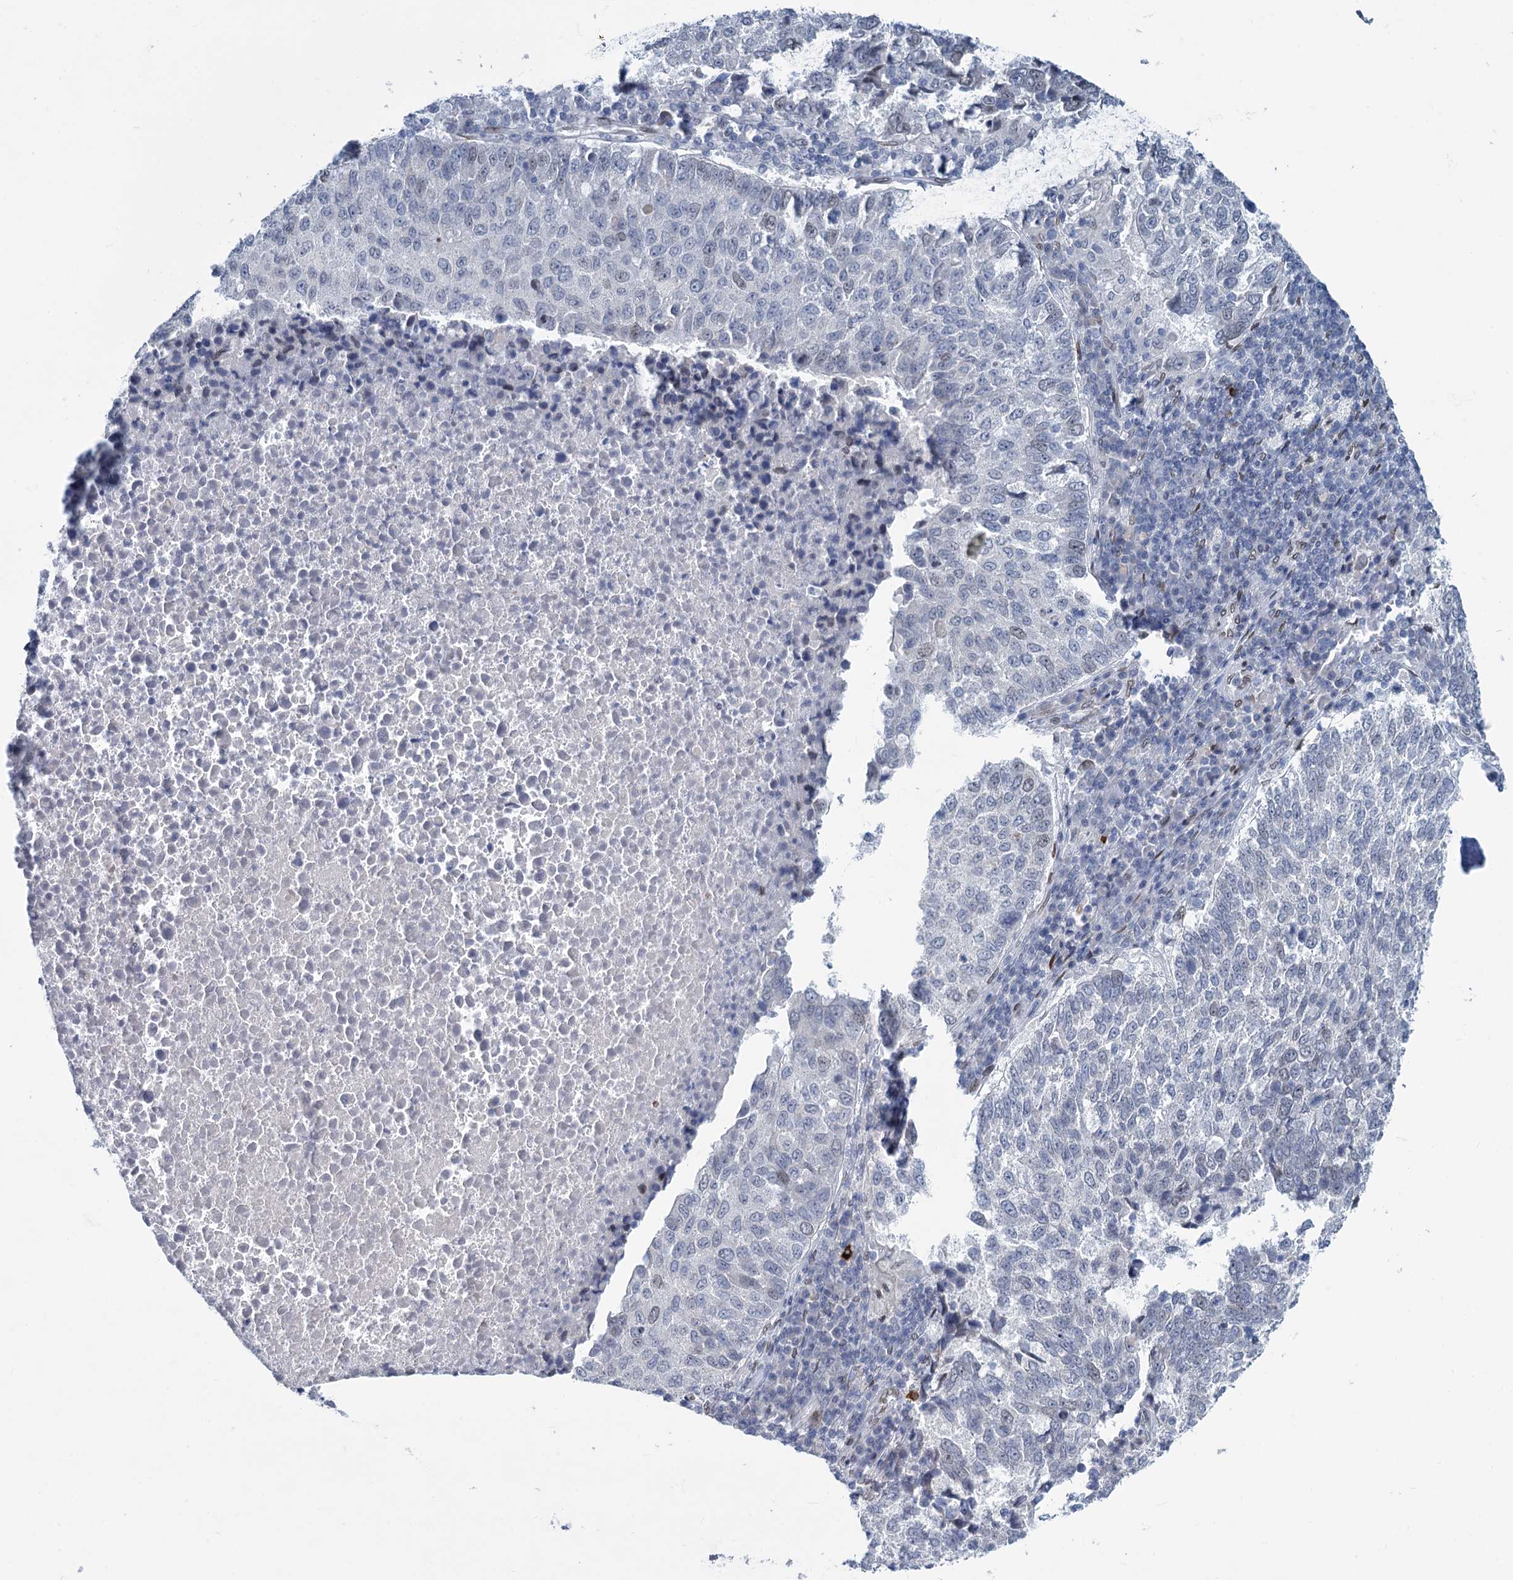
{"staining": {"intensity": "negative", "quantity": "none", "location": "none"}, "tissue": "lung cancer", "cell_type": "Tumor cells", "image_type": "cancer", "snomed": [{"axis": "morphology", "description": "Squamous cell carcinoma, NOS"}, {"axis": "topography", "description": "Lung"}], "caption": "Tumor cells are negative for protein expression in human lung cancer (squamous cell carcinoma).", "gene": "PRSS35", "patient": {"sex": "male", "age": 73}}